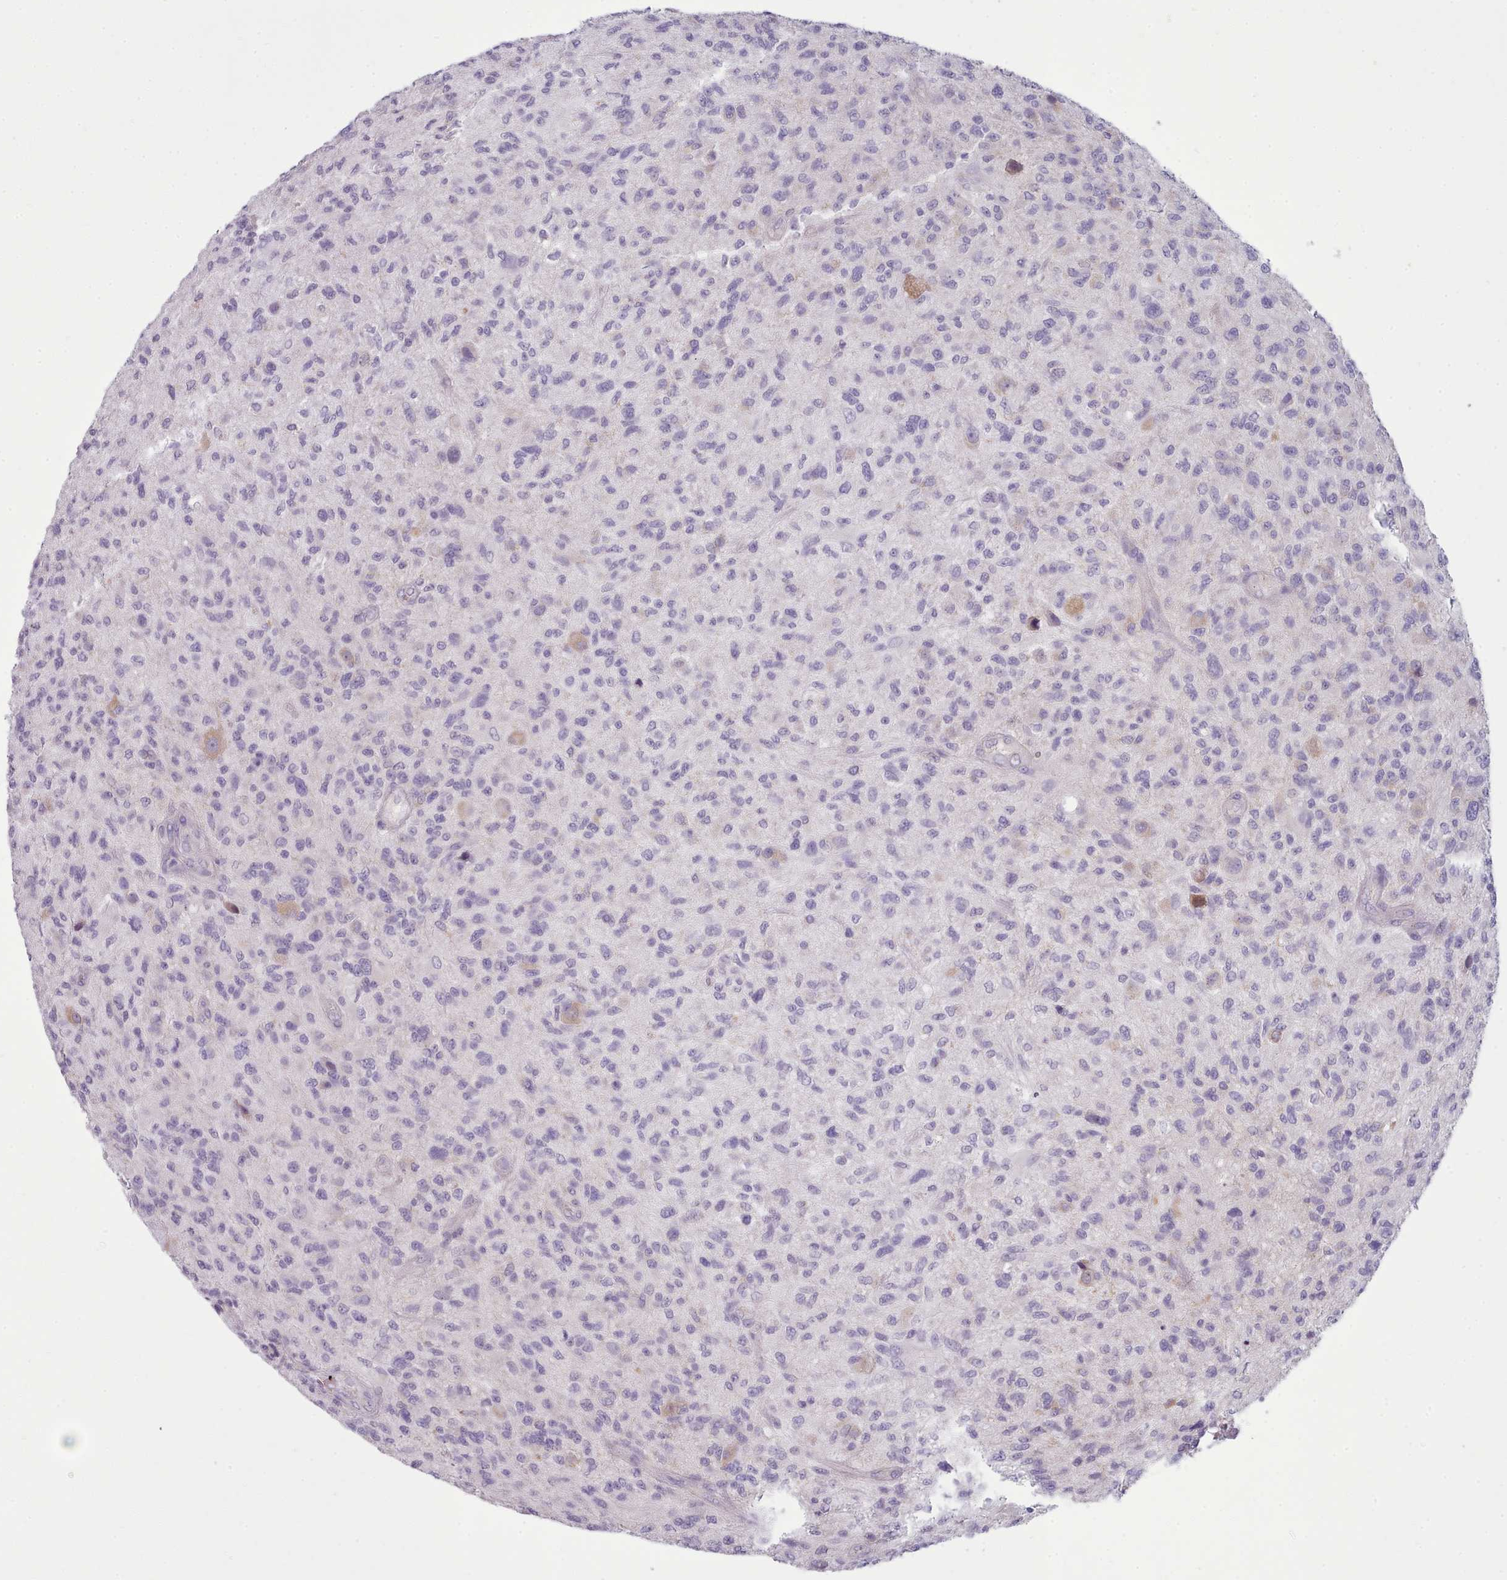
{"staining": {"intensity": "negative", "quantity": "none", "location": "none"}, "tissue": "glioma", "cell_type": "Tumor cells", "image_type": "cancer", "snomed": [{"axis": "morphology", "description": "Glioma, malignant, High grade"}, {"axis": "topography", "description": "Brain"}], "caption": "Tumor cells are negative for brown protein staining in glioma.", "gene": "MYRFL", "patient": {"sex": "male", "age": 47}}